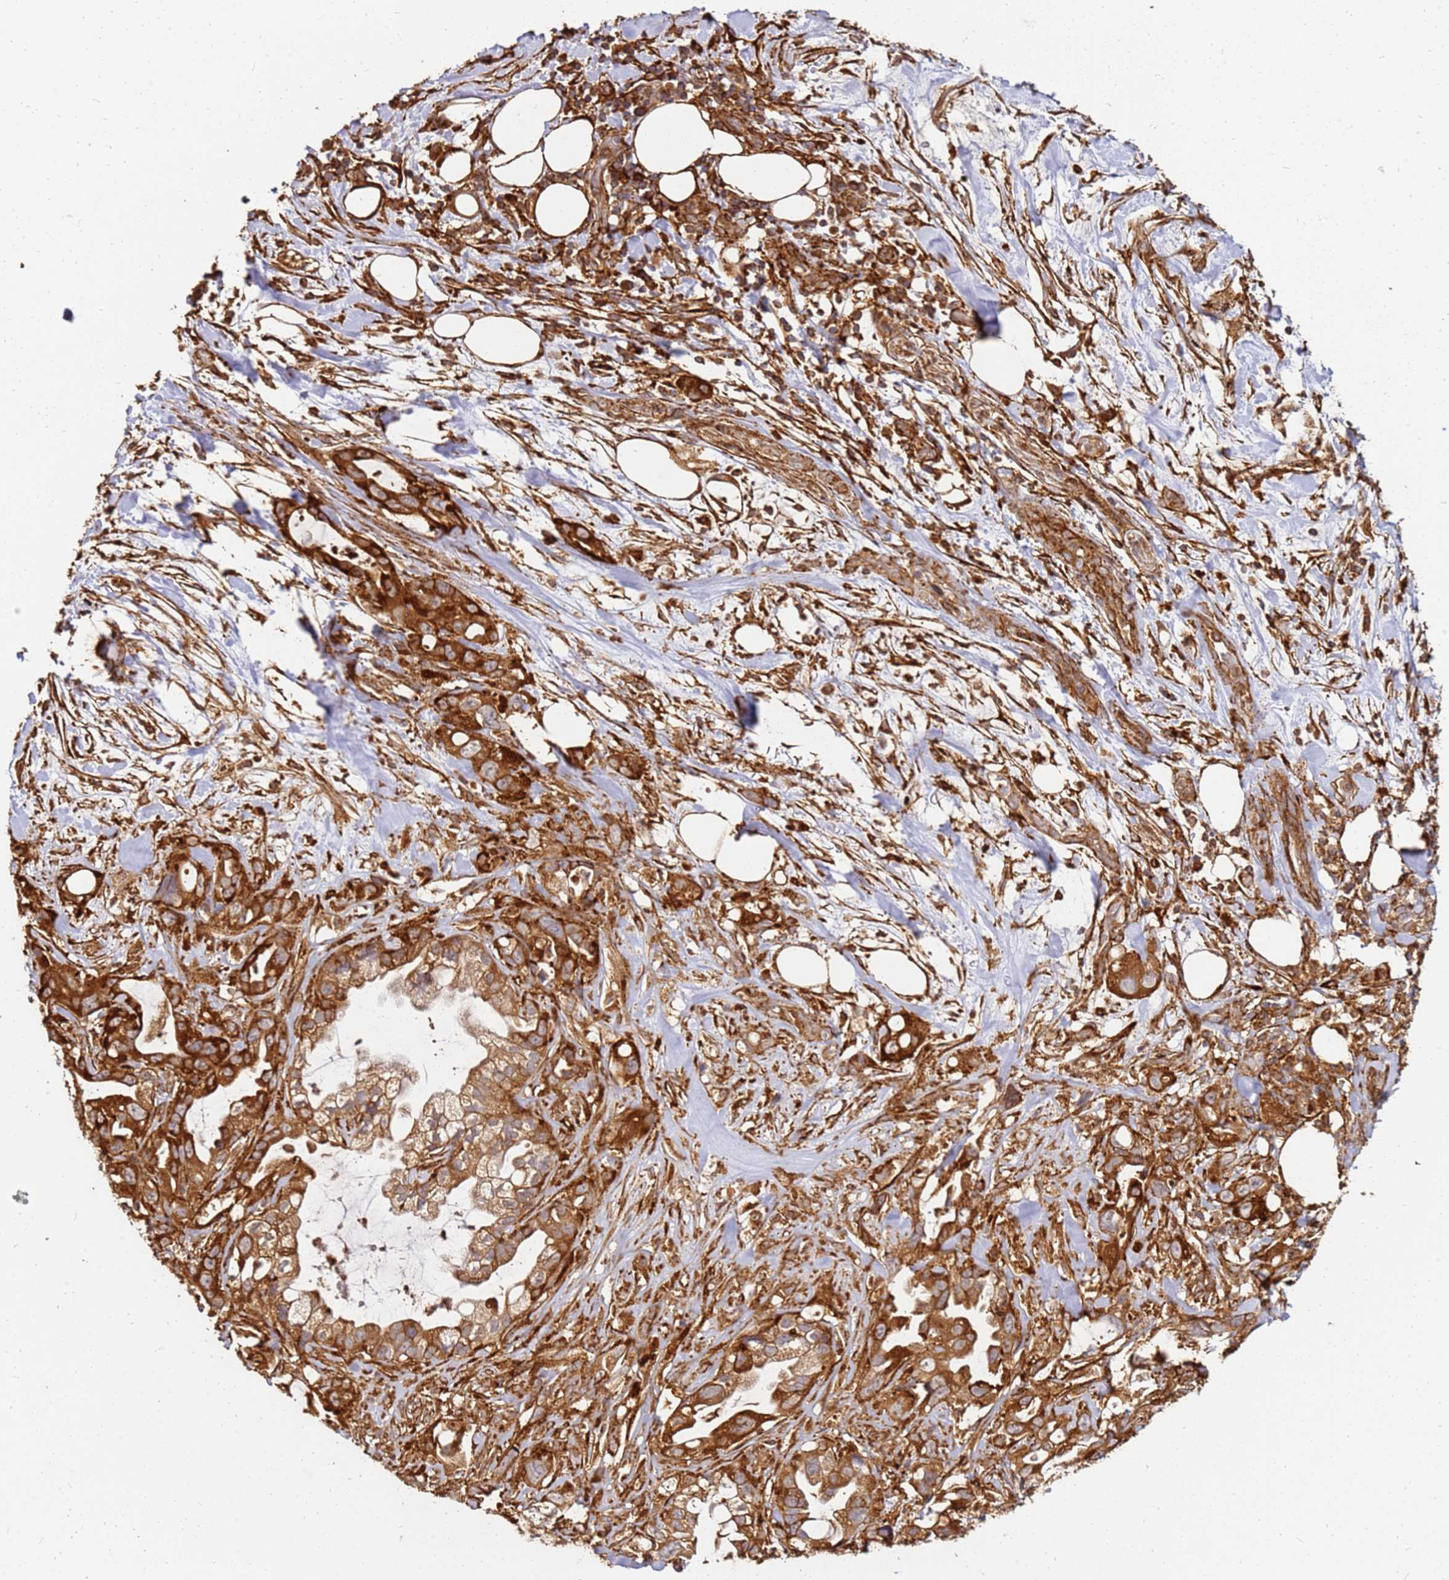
{"staining": {"intensity": "strong", "quantity": ">75%", "location": "cytoplasmic/membranous"}, "tissue": "pancreatic cancer", "cell_type": "Tumor cells", "image_type": "cancer", "snomed": [{"axis": "morphology", "description": "Adenocarcinoma, NOS"}, {"axis": "topography", "description": "Pancreas"}], "caption": "A photomicrograph of human adenocarcinoma (pancreatic) stained for a protein displays strong cytoplasmic/membranous brown staining in tumor cells.", "gene": "DVL3", "patient": {"sex": "female", "age": 61}}